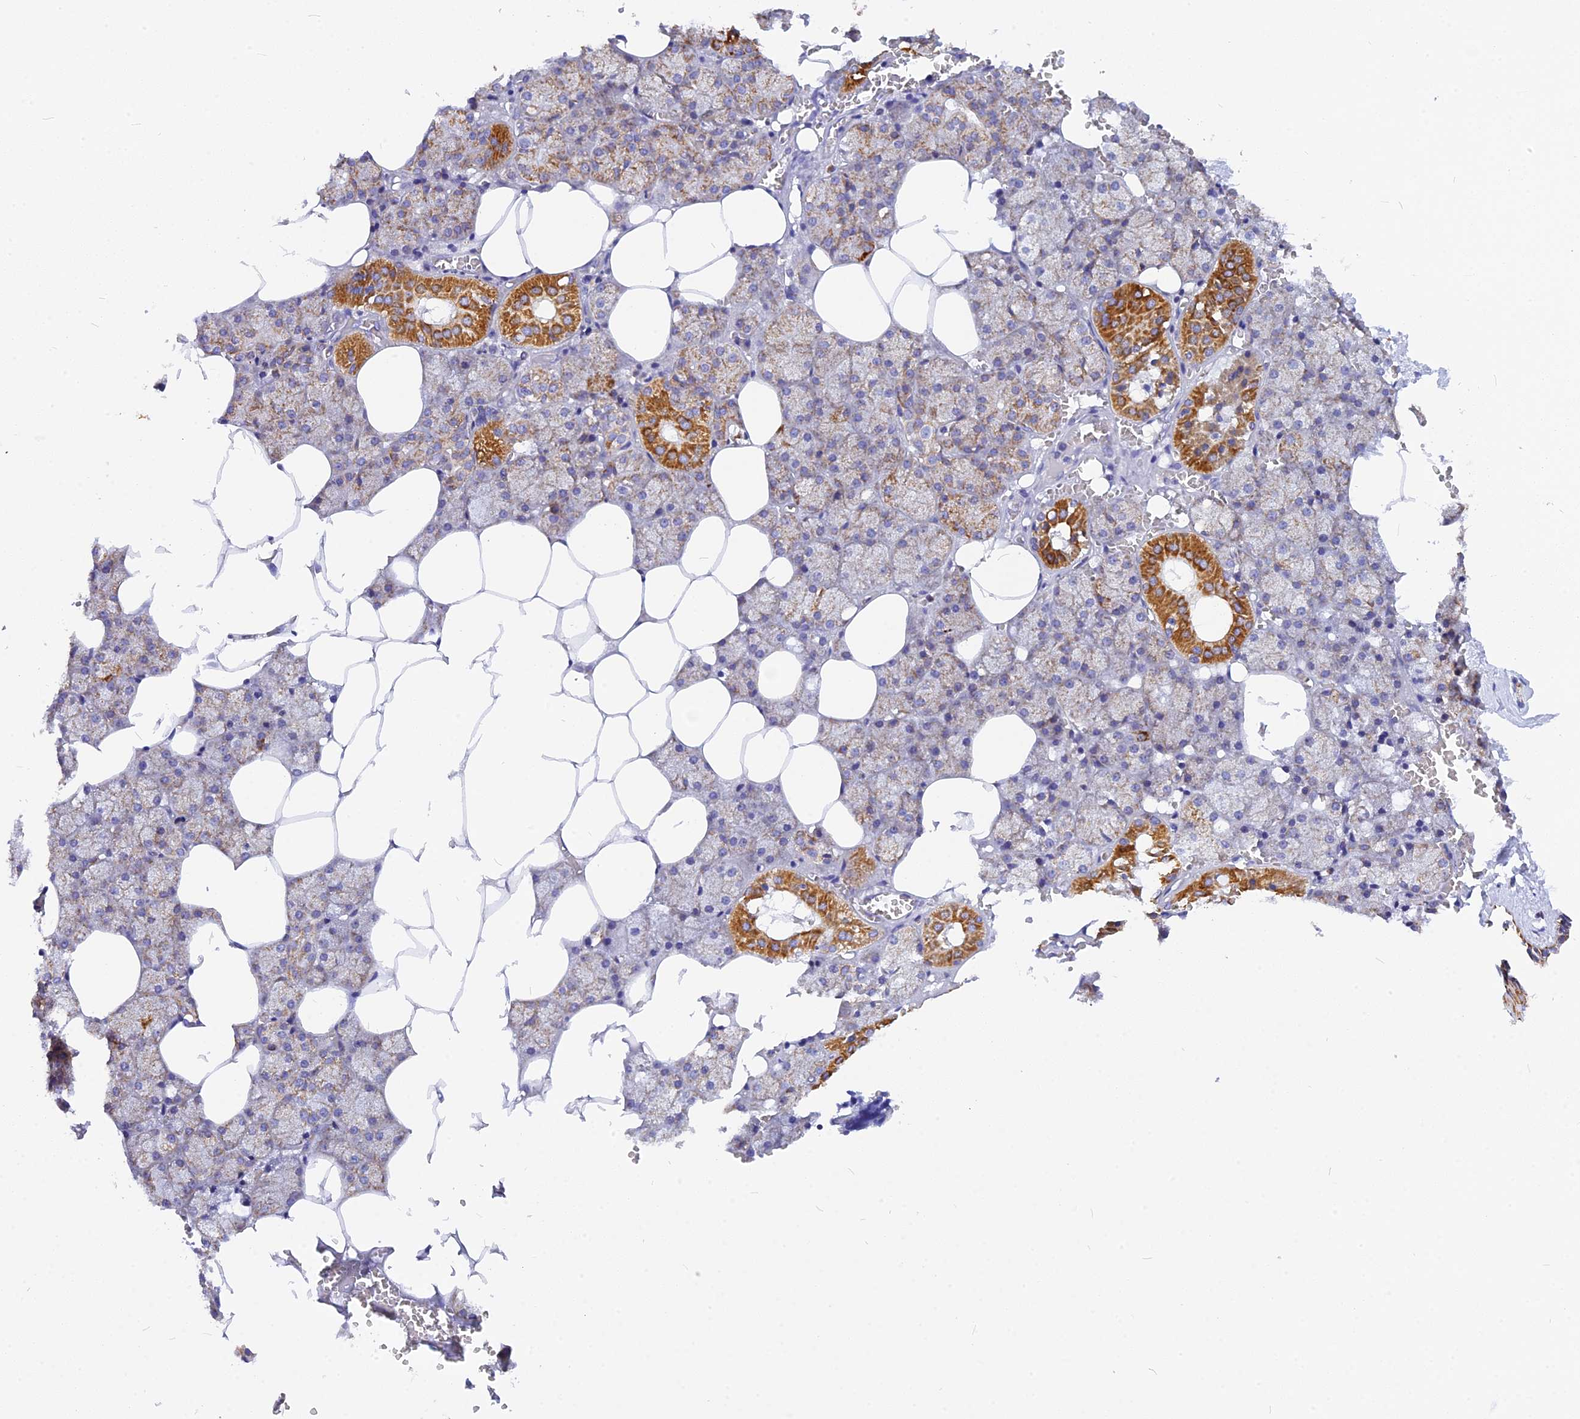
{"staining": {"intensity": "strong", "quantity": "25%-75%", "location": "cytoplasmic/membranous"}, "tissue": "salivary gland", "cell_type": "Glandular cells", "image_type": "normal", "snomed": [{"axis": "morphology", "description": "Normal tissue, NOS"}, {"axis": "topography", "description": "Salivary gland"}], "caption": "Glandular cells demonstrate high levels of strong cytoplasmic/membranous staining in approximately 25%-75% of cells in unremarkable human salivary gland.", "gene": "VDAC2", "patient": {"sex": "male", "age": 62}}